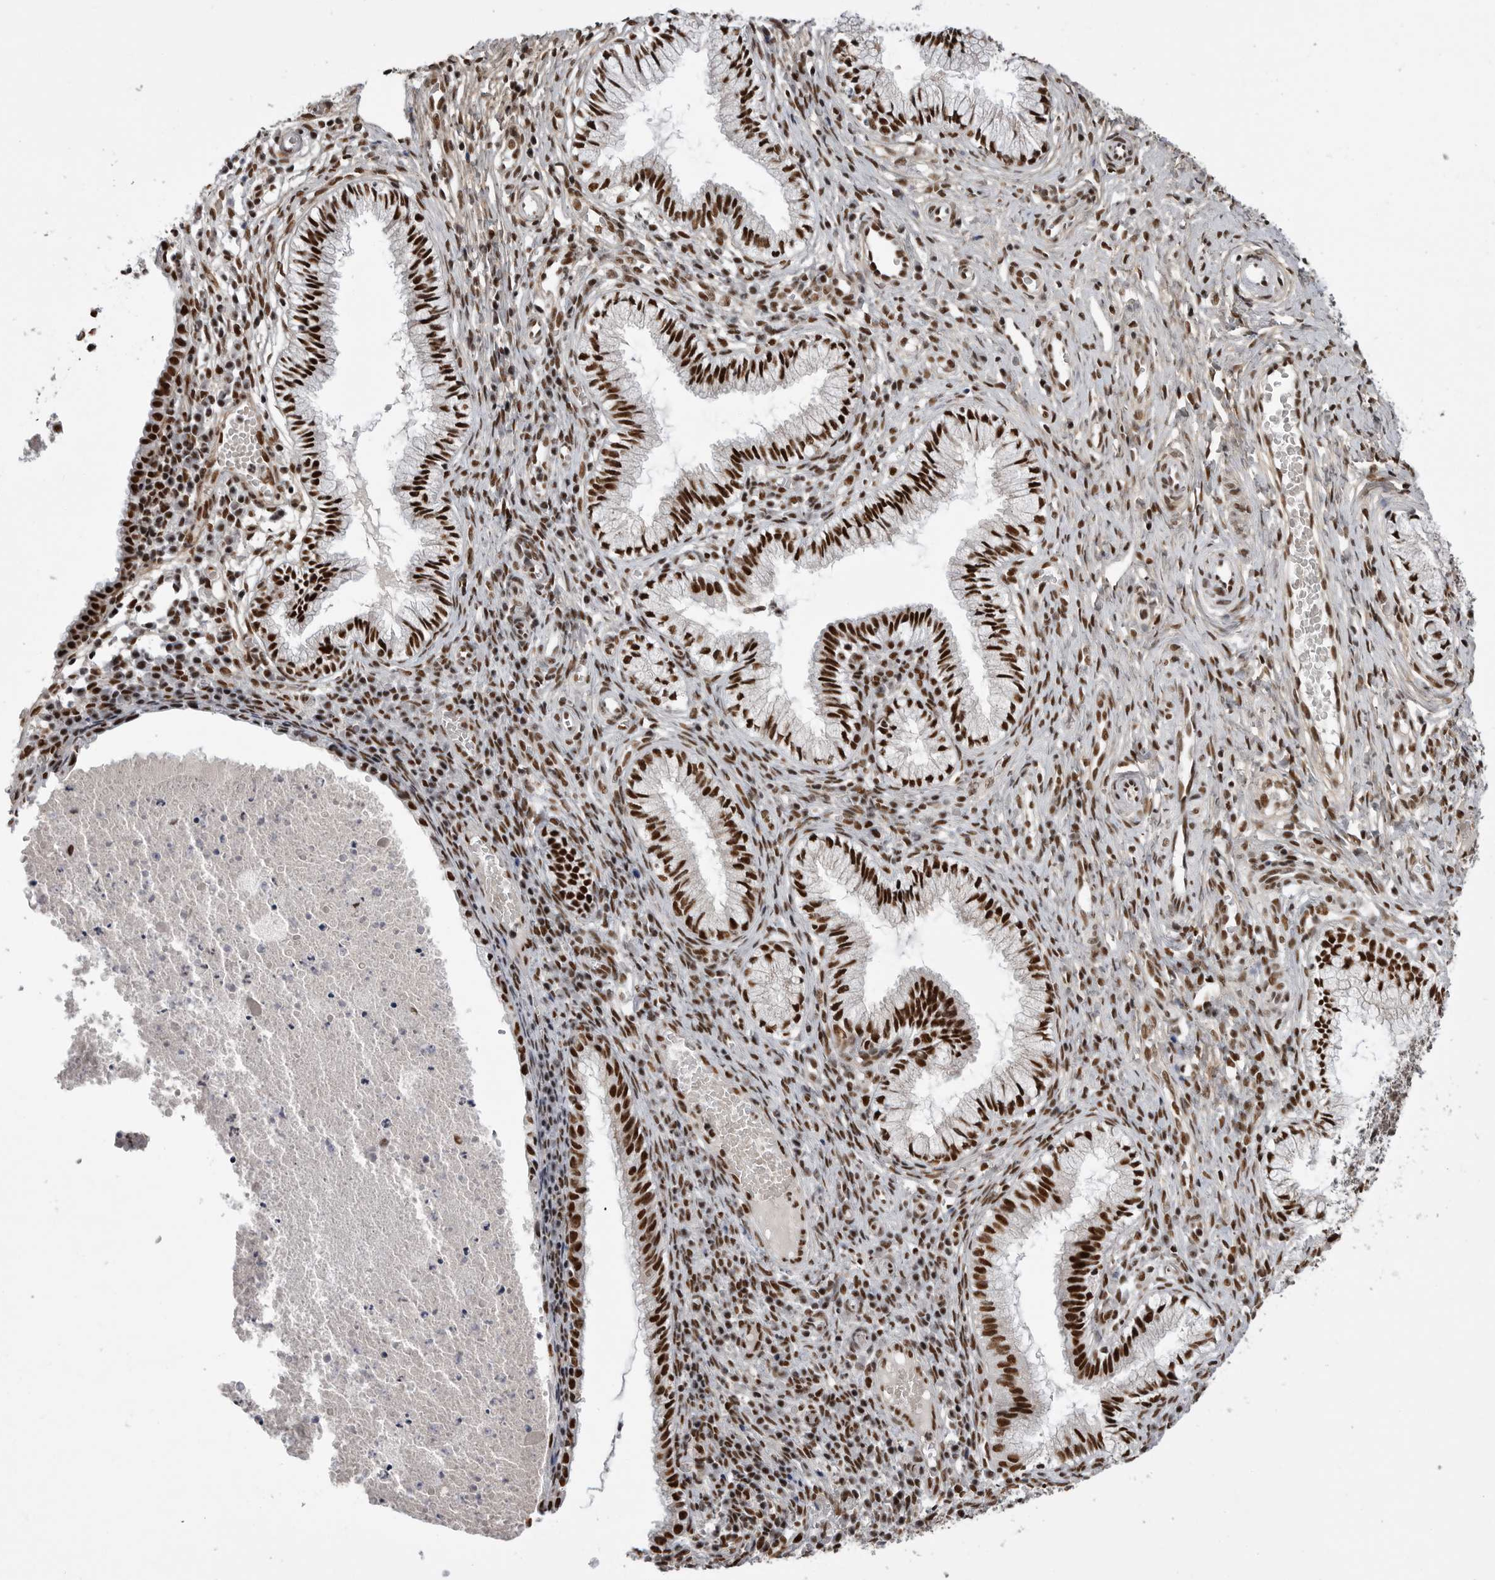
{"staining": {"intensity": "strong", "quantity": ">75%", "location": "nuclear"}, "tissue": "cervix", "cell_type": "Glandular cells", "image_type": "normal", "snomed": [{"axis": "morphology", "description": "Normal tissue, NOS"}, {"axis": "topography", "description": "Cervix"}], "caption": "An image of cervix stained for a protein exhibits strong nuclear brown staining in glandular cells. The staining was performed using DAB (3,3'-diaminobenzidine), with brown indicating positive protein expression. Nuclei are stained blue with hematoxylin.", "gene": "PPP1R8", "patient": {"sex": "female", "age": 27}}